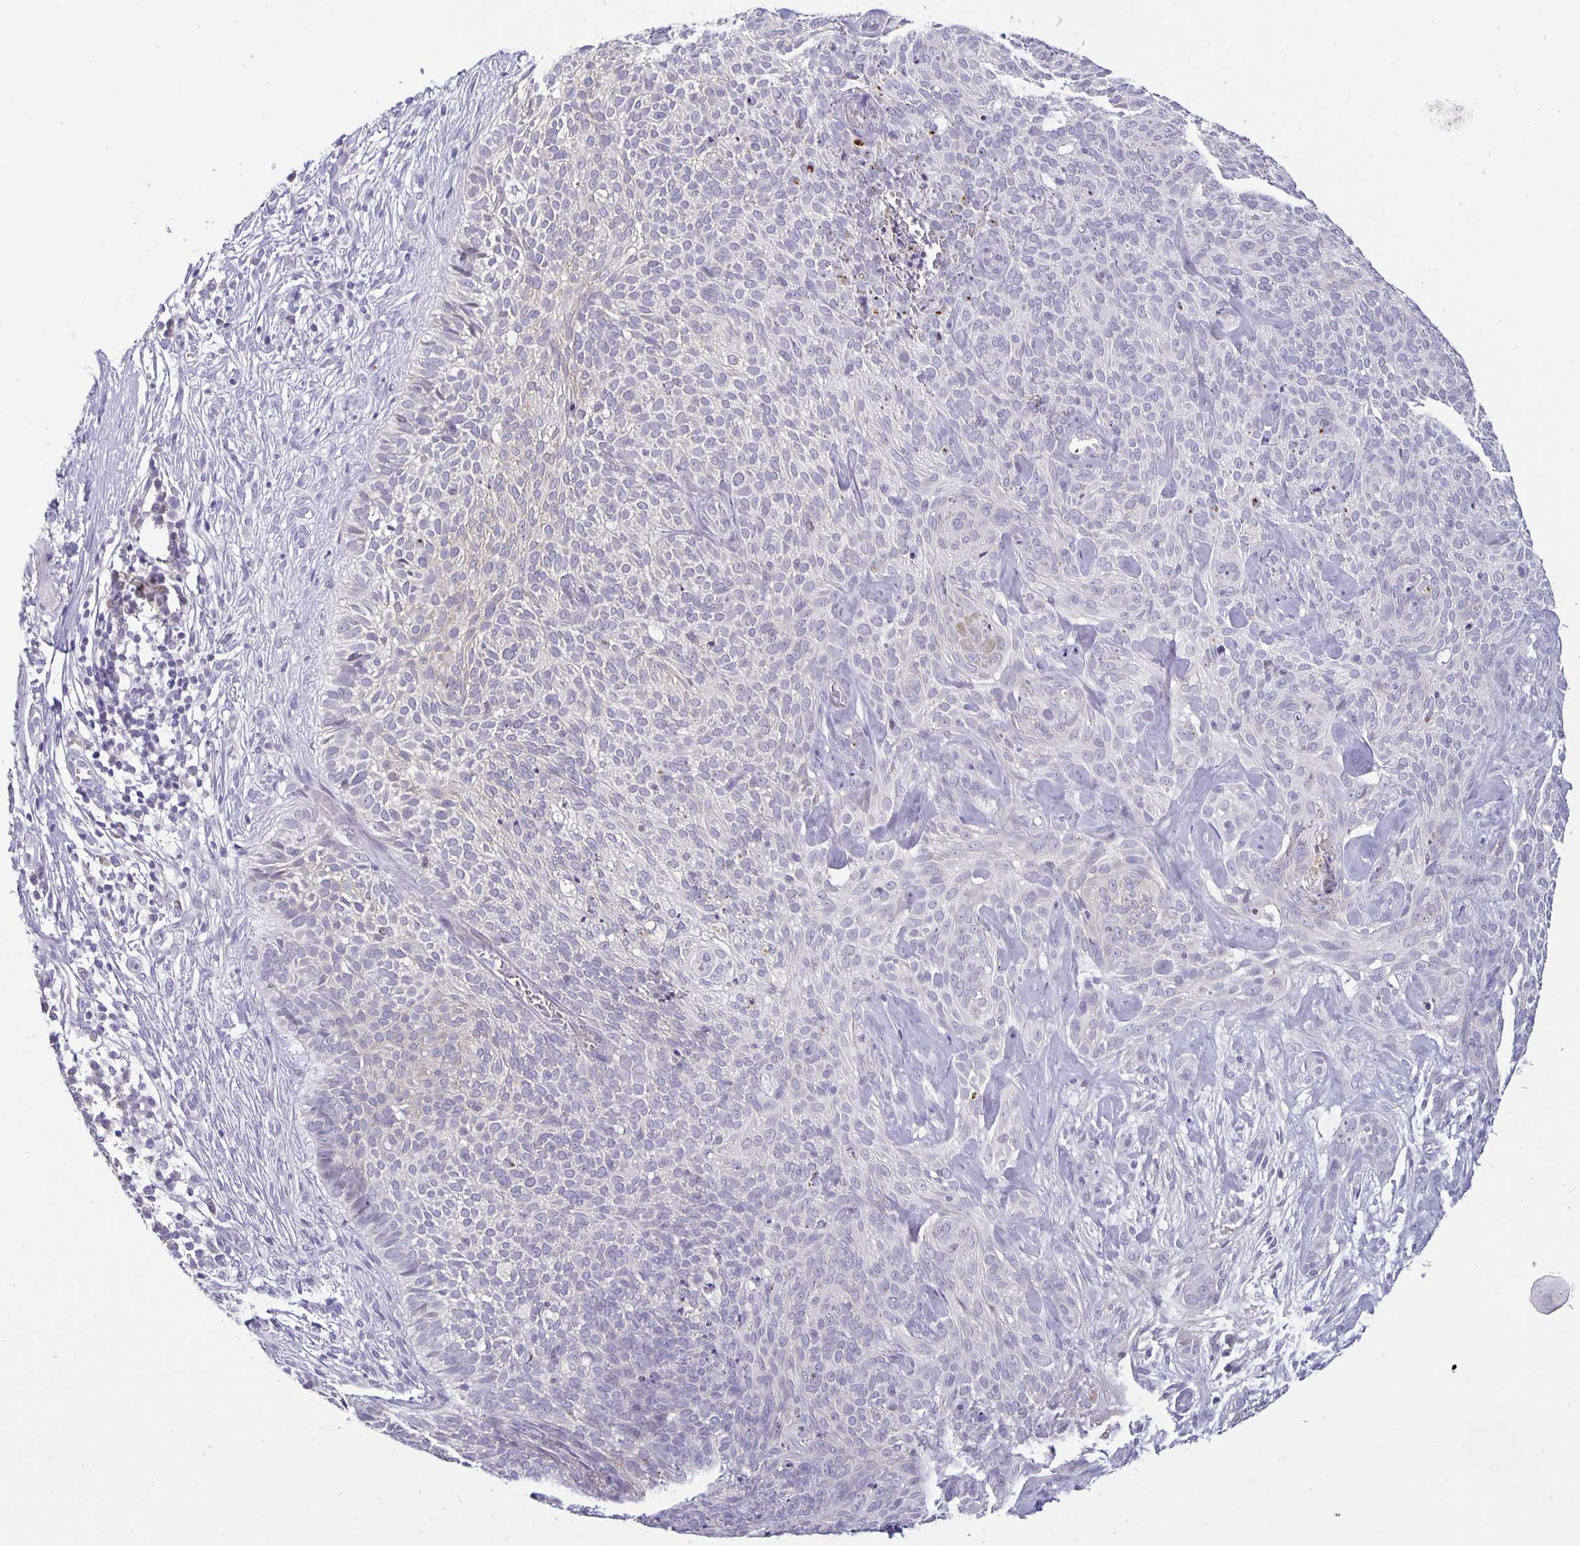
{"staining": {"intensity": "negative", "quantity": "none", "location": "none"}, "tissue": "skin cancer", "cell_type": "Tumor cells", "image_type": "cancer", "snomed": [{"axis": "morphology", "description": "Basal cell carcinoma"}, {"axis": "topography", "description": "Skin"}, {"axis": "topography", "description": "Skin of face"}], "caption": "An image of human skin cancer is negative for staining in tumor cells.", "gene": "ERBB2", "patient": {"sex": "female", "age": 82}}